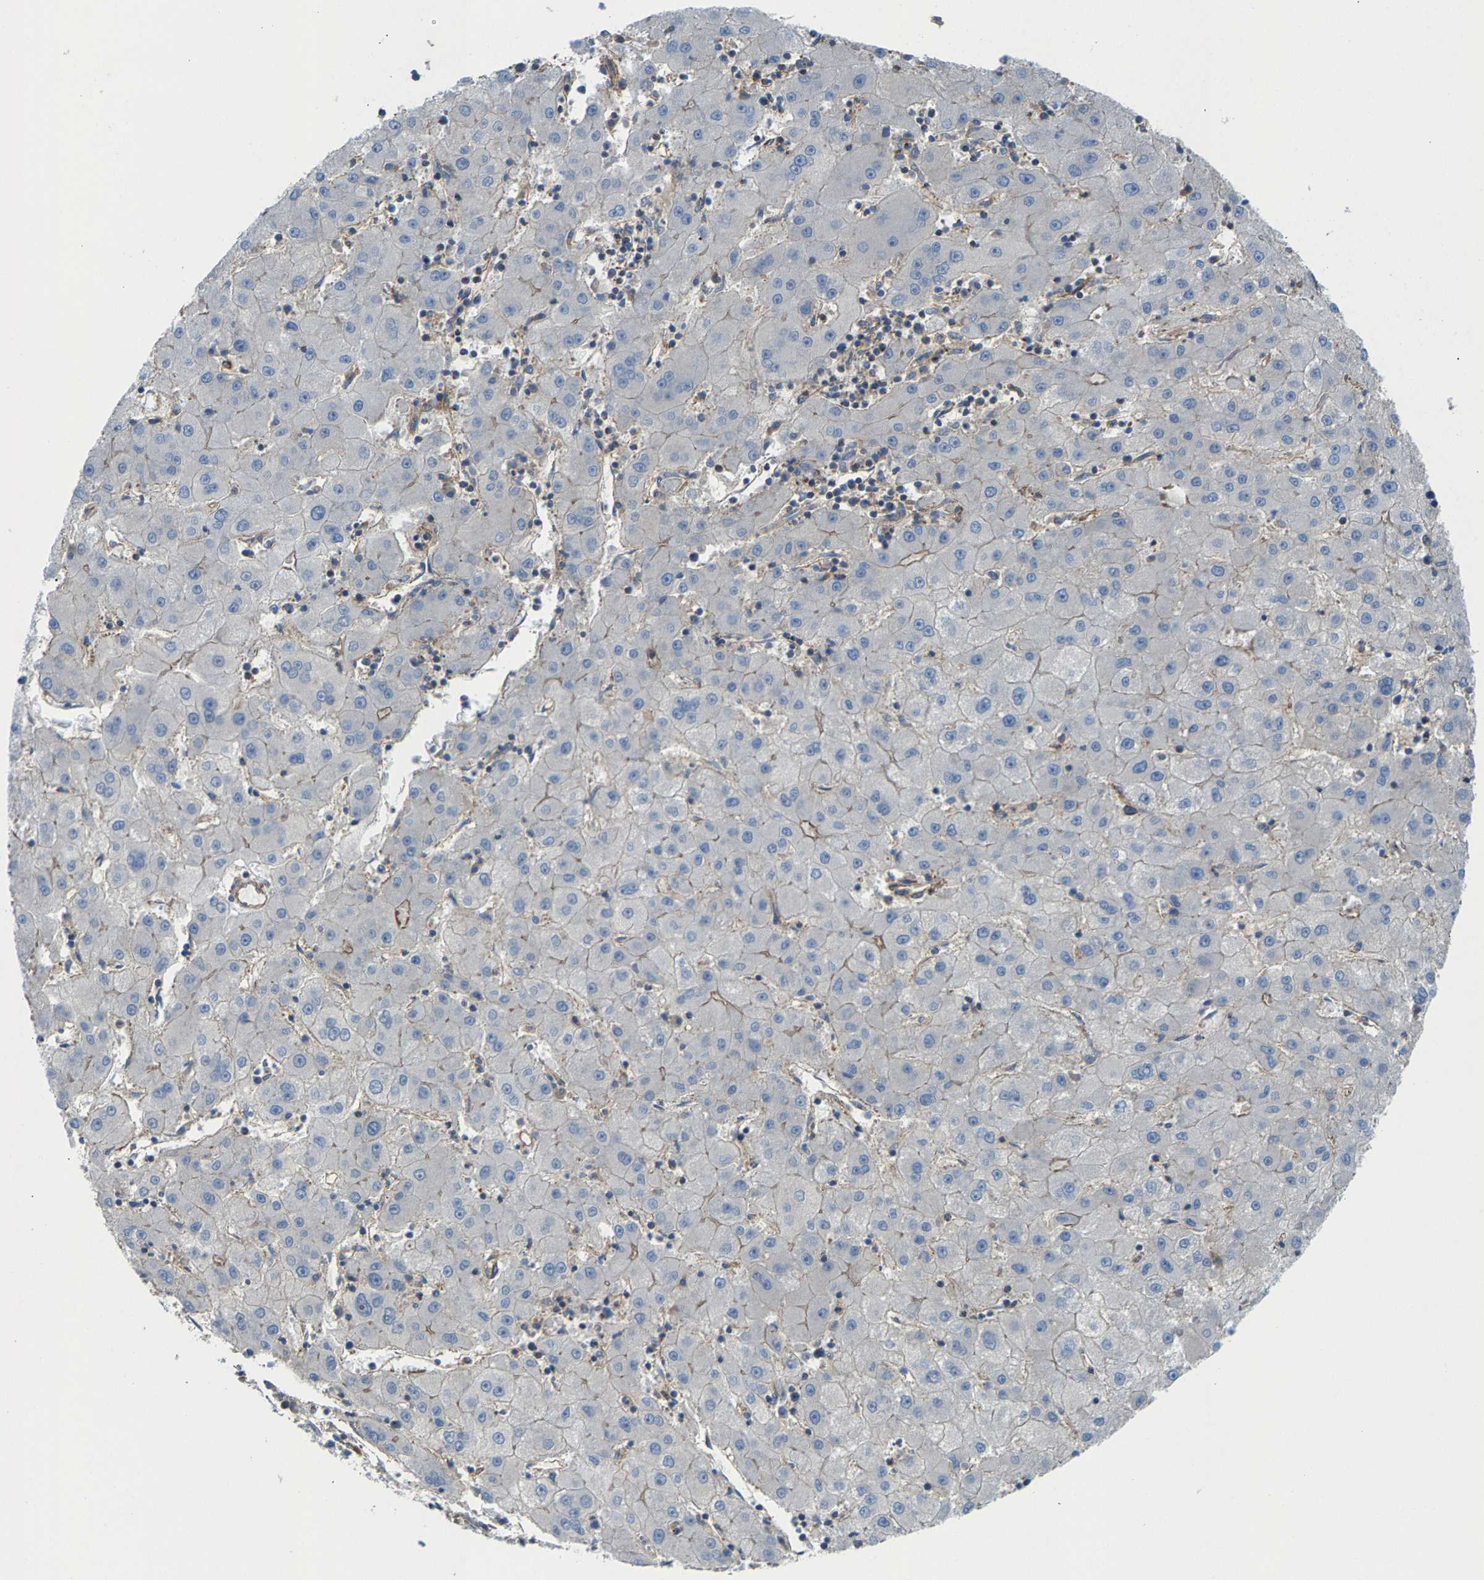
{"staining": {"intensity": "negative", "quantity": "none", "location": "none"}, "tissue": "liver cancer", "cell_type": "Tumor cells", "image_type": "cancer", "snomed": [{"axis": "morphology", "description": "Carcinoma, Hepatocellular, NOS"}, {"axis": "topography", "description": "Liver"}], "caption": "Immunohistochemistry of human liver cancer demonstrates no staining in tumor cells. (DAB IHC, high magnification).", "gene": "PDCL", "patient": {"sex": "male", "age": 72}}